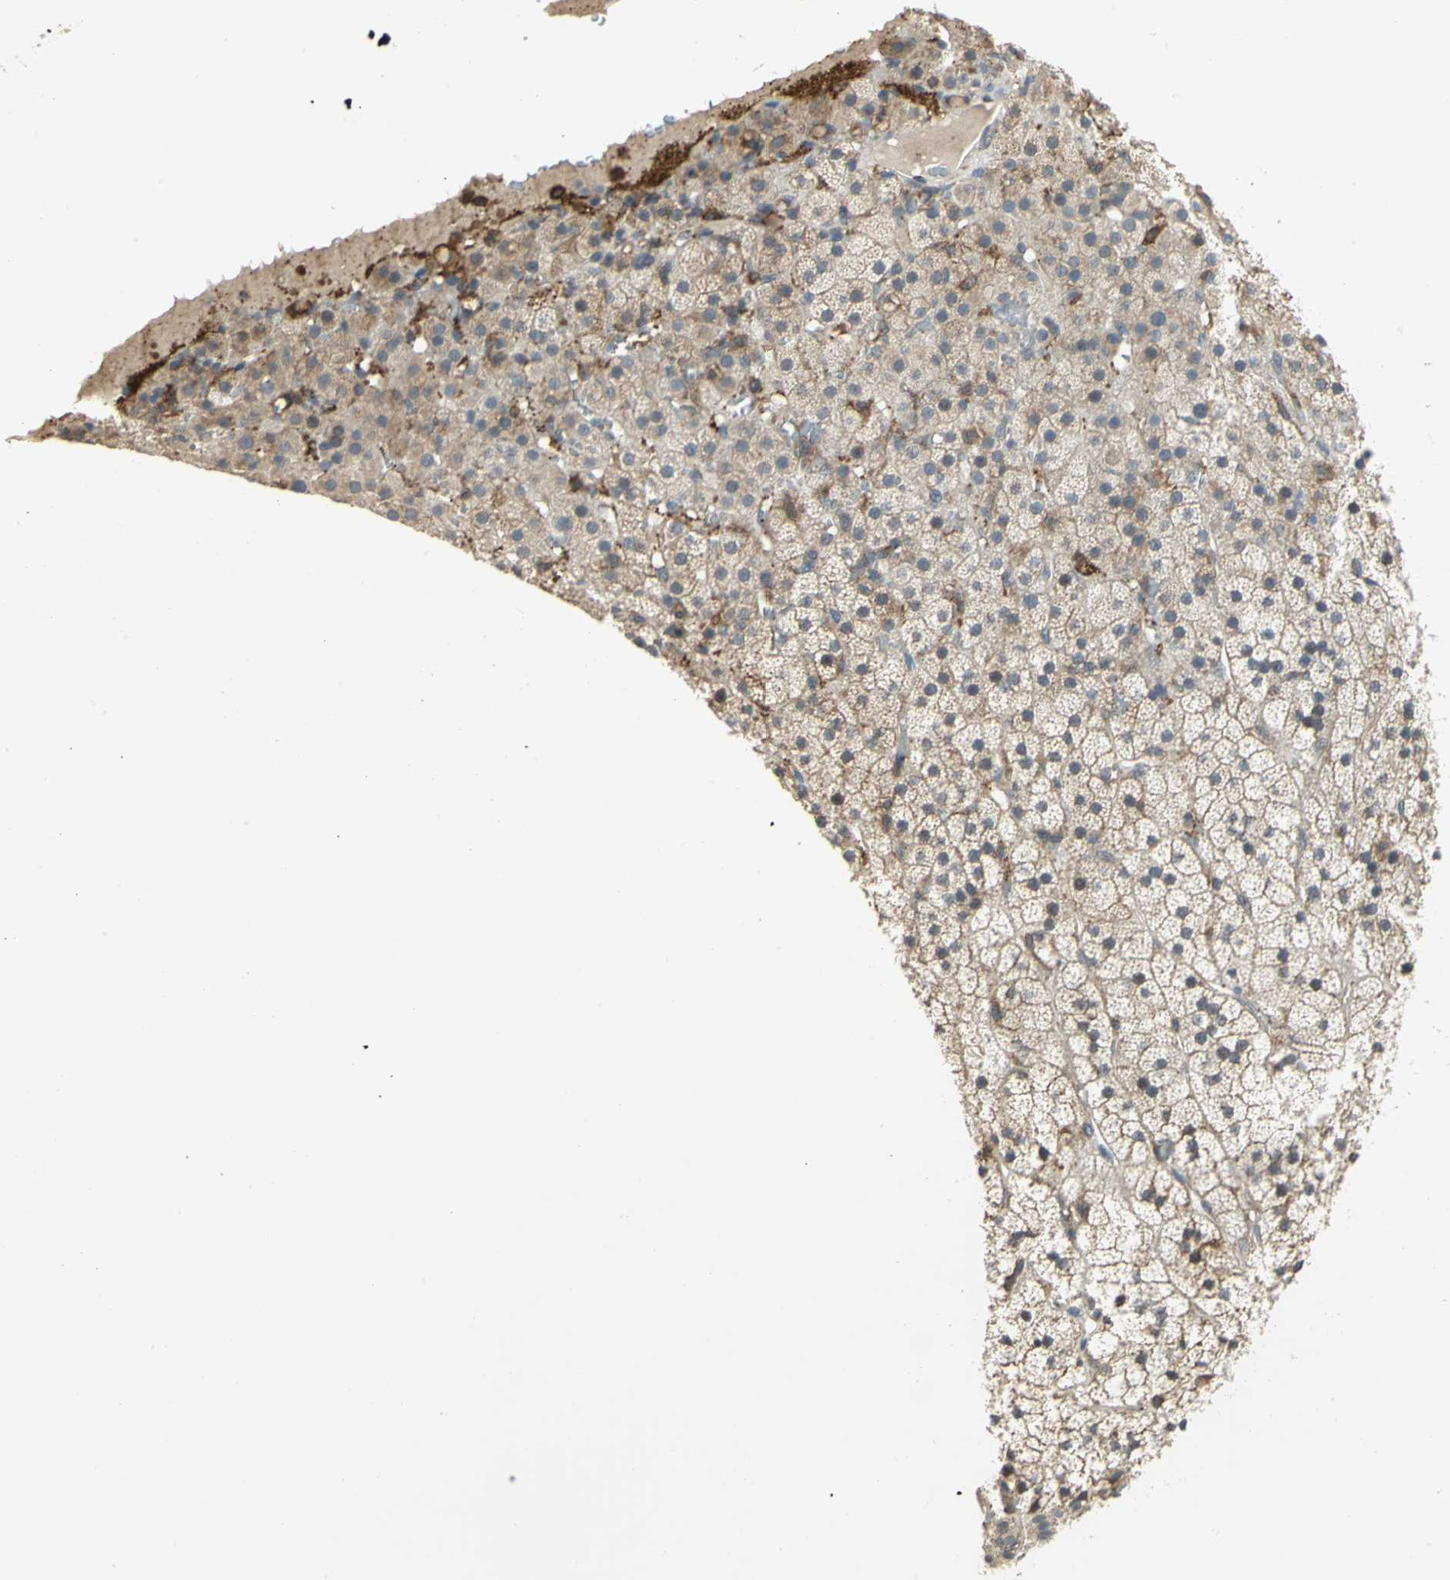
{"staining": {"intensity": "weak", "quantity": "25%-75%", "location": "cytoplasmic/membranous"}, "tissue": "adrenal gland", "cell_type": "Glandular cells", "image_type": "normal", "snomed": [{"axis": "morphology", "description": "Normal tissue, NOS"}, {"axis": "topography", "description": "Adrenal gland"}], "caption": "An immunohistochemistry photomicrograph of benign tissue is shown. Protein staining in brown highlights weak cytoplasmic/membranous positivity in adrenal gland within glandular cells.", "gene": "SKAP2", "patient": {"sex": "male", "age": 35}}